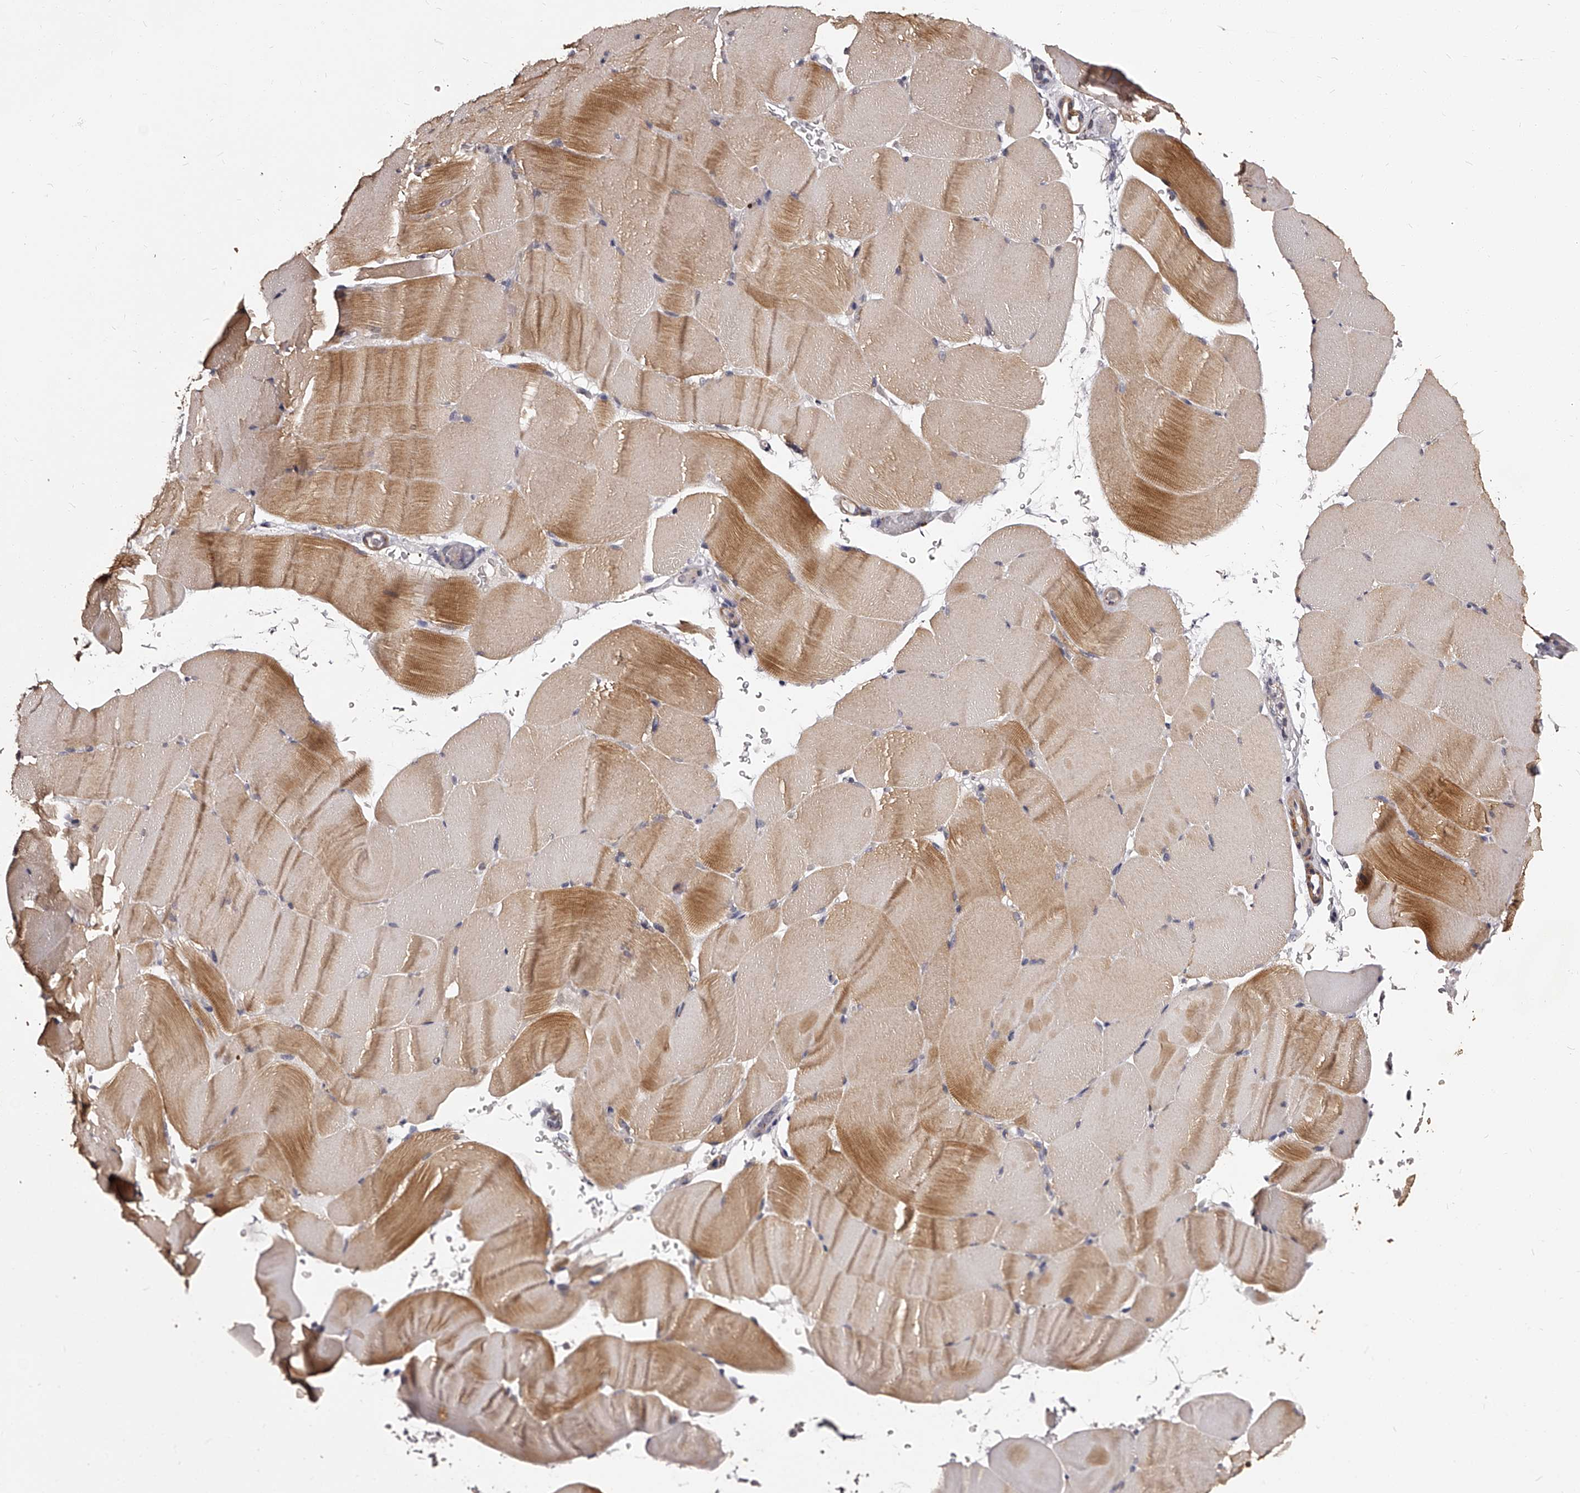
{"staining": {"intensity": "moderate", "quantity": "25%-75%", "location": "cytoplasmic/membranous"}, "tissue": "skeletal muscle", "cell_type": "Myocytes", "image_type": "normal", "snomed": [{"axis": "morphology", "description": "Normal tissue, NOS"}, {"axis": "topography", "description": "Skeletal muscle"}, {"axis": "topography", "description": "Parathyroid gland"}], "caption": "The photomicrograph shows immunohistochemical staining of unremarkable skeletal muscle. There is moderate cytoplasmic/membranous expression is identified in approximately 25%-75% of myocytes. (Brightfield microscopy of DAB IHC at high magnification).", "gene": "RSC1A1", "patient": {"sex": "female", "age": 37}}